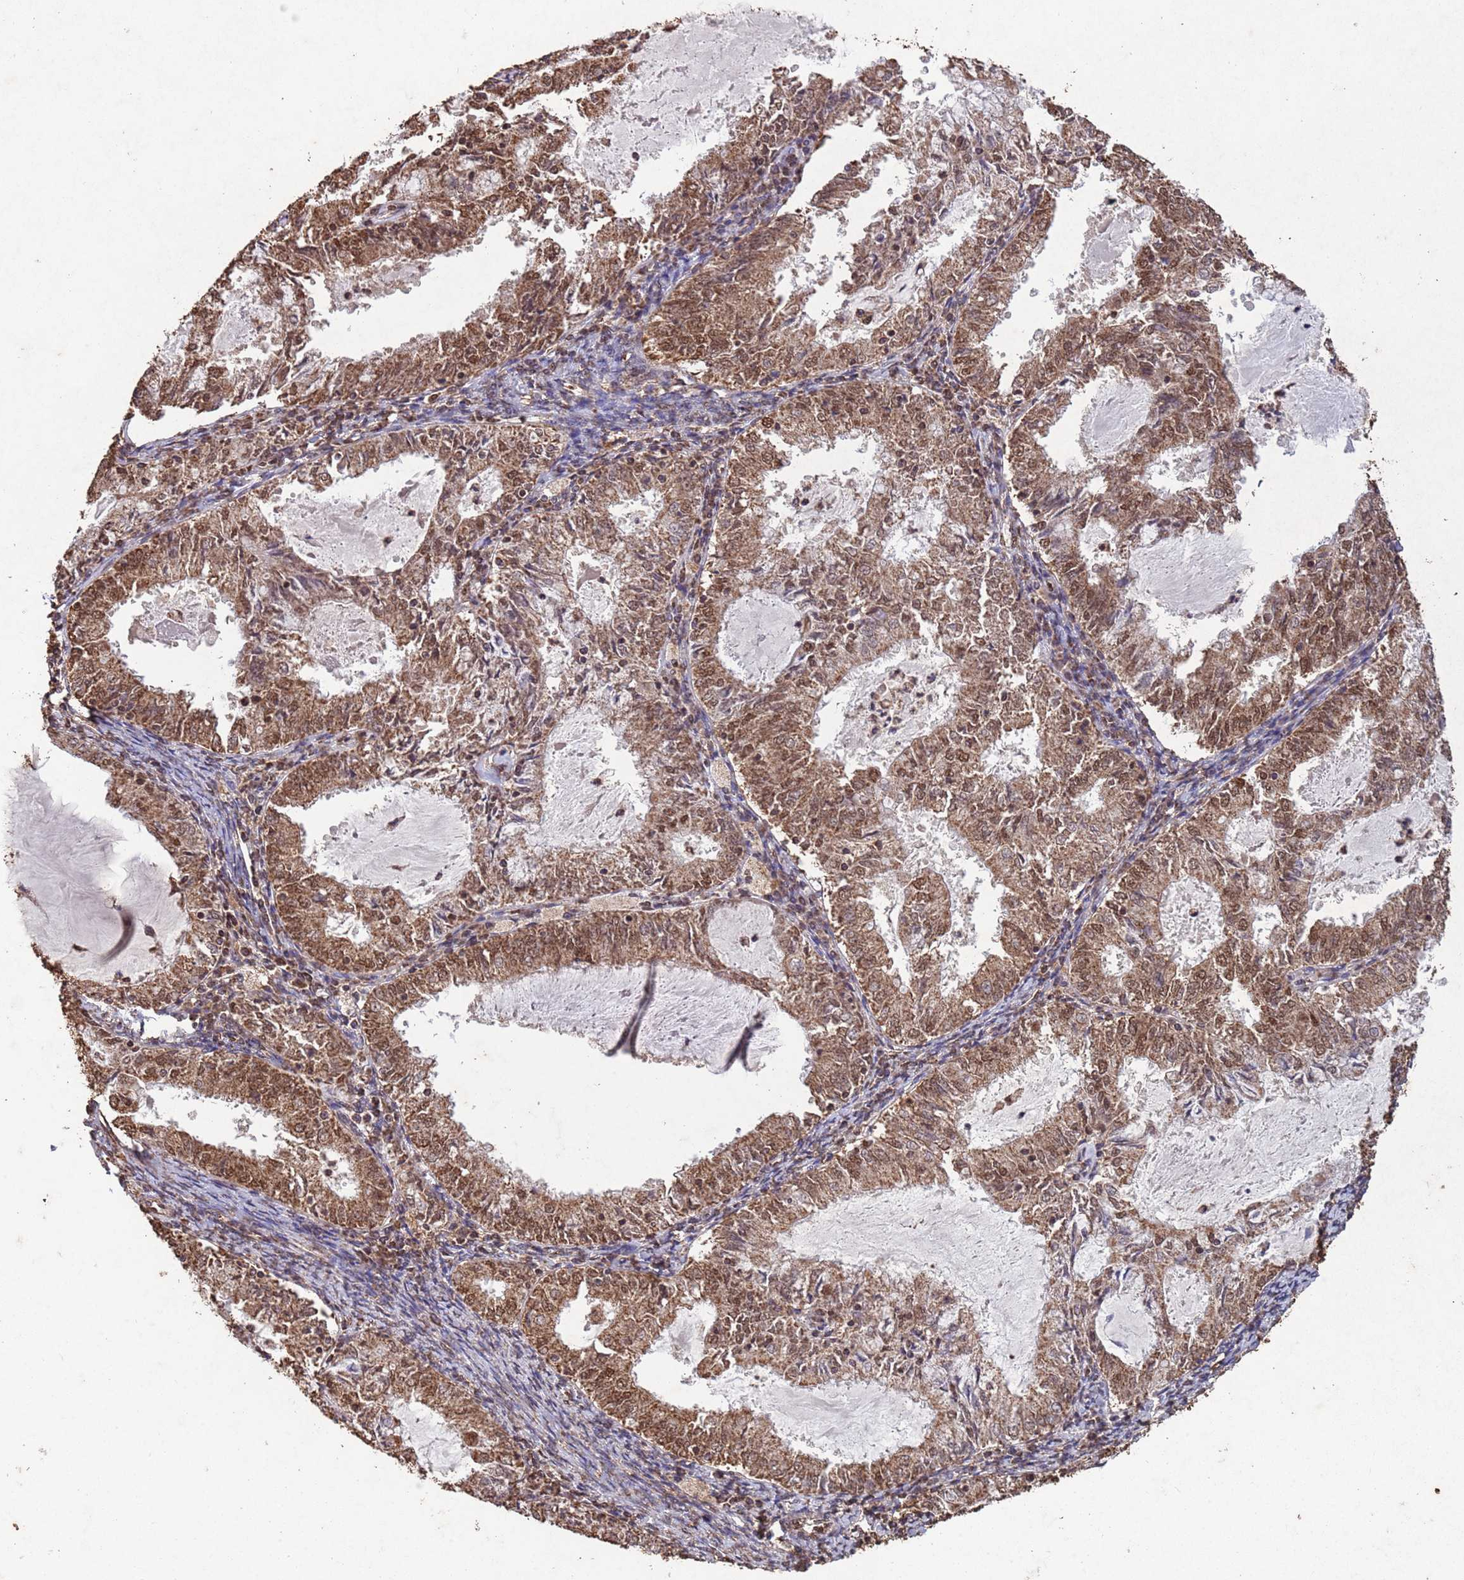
{"staining": {"intensity": "moderate", "quantity": ">75%", "location": "cytoplasmic/membranous,nuclear"}, "tissue": "endometrial cancer", "cell_type": "Tumor cells", "image_type": "cancer", "snomed": [{"axis": "morphology", "description": "Adenocarcinoma, NOS"}, {"axis": "topography", "description": "Endometrium"}], "caption": "About >75% of tumor cells in endometrial adenocarcinoma exhibit moderate cytoplasmic/membranous and nuclear protein positivity as visualized by brown immunohistochemical staining.", "gene": "HDAC10", "patient": {"sex": "female", "age": 57}}